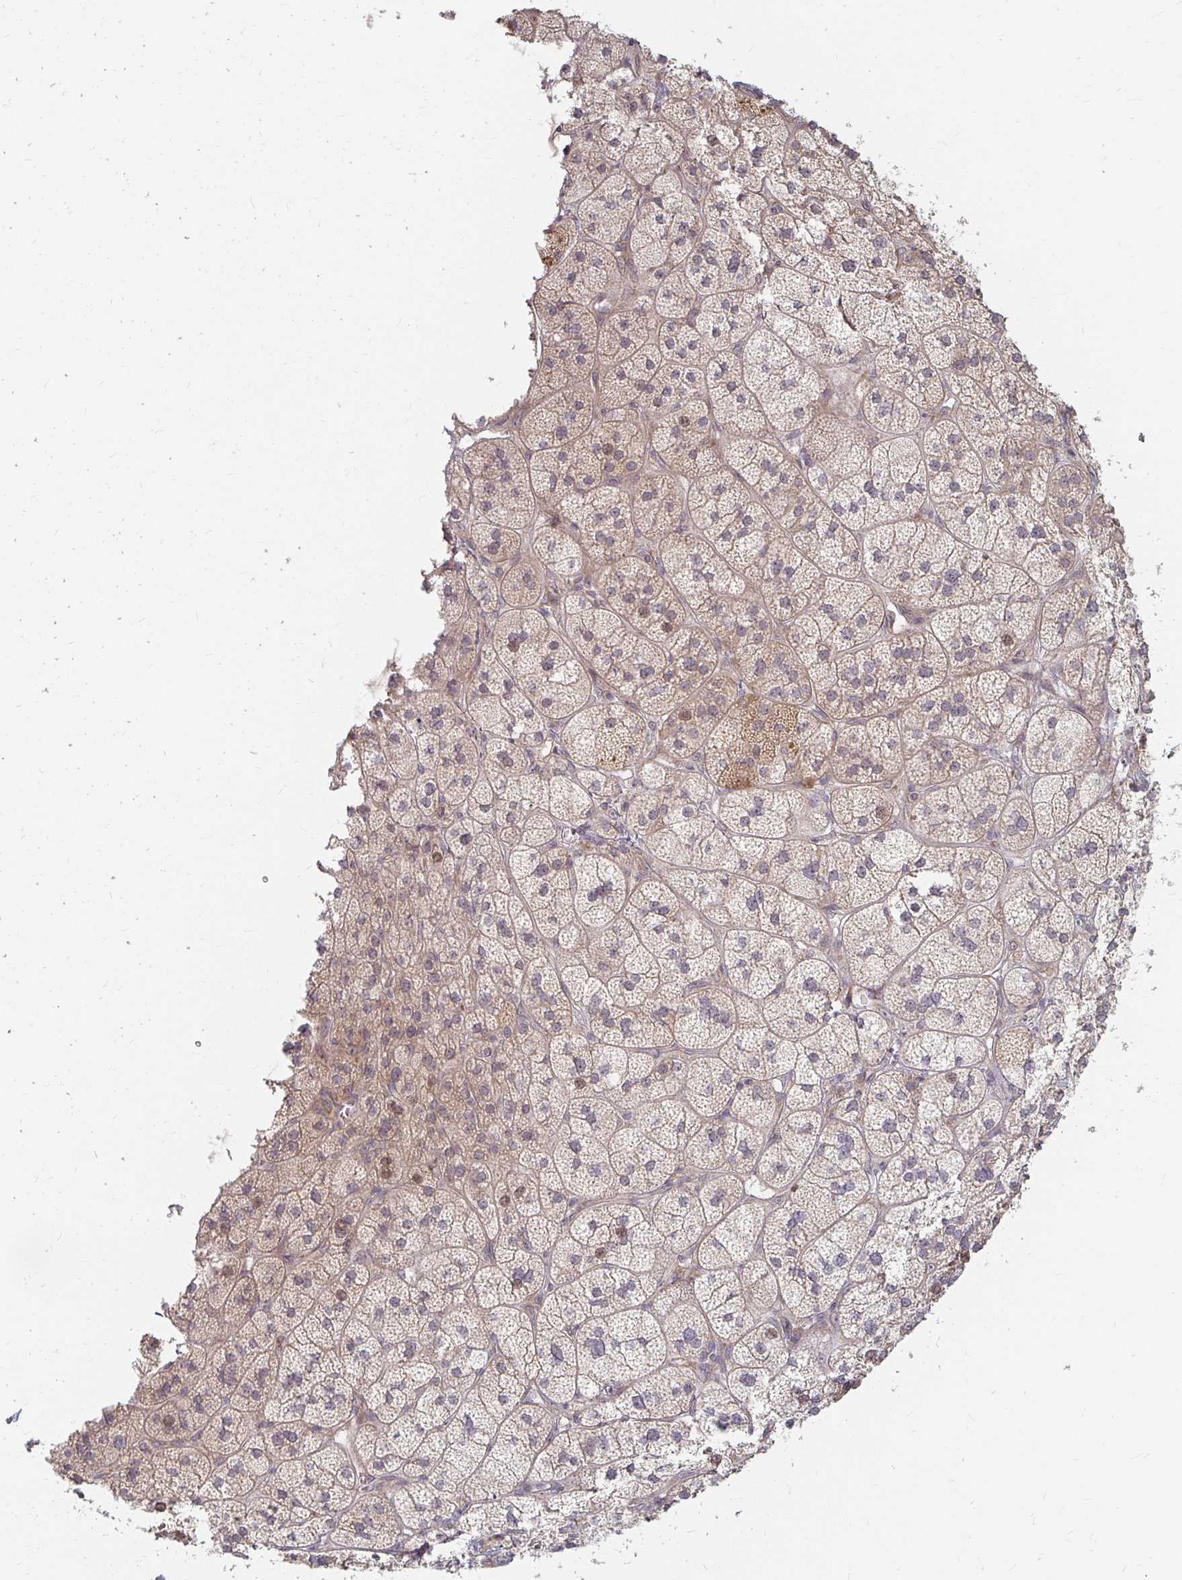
{"staining": {"intensity": "moderate", "quantity": "25%-75%", "location": "cytoplasmic/membranous"}, "tissue": "adrenal gland", "cell_type": "Glandular cells", "image_type": "normal", "snomed": [{"axis": "morphology", "description": "Normal tissue, NOS"}, {"axis": "topography", "description": "Adrenal gland"}], "caption": "High-magnification brightfield microscopy of normal adrenal gland stained with DAB (brown) and counterstained with hematoxylin (blue). glandular cells exhibit moderate cytoplasmic/membranous expression is appreciated in approximately25%-75% of cells. (IHC, brightfield microscopy, high magnification).", "gene": "CAST", "patient": {"sex": "female", "age": 60}}